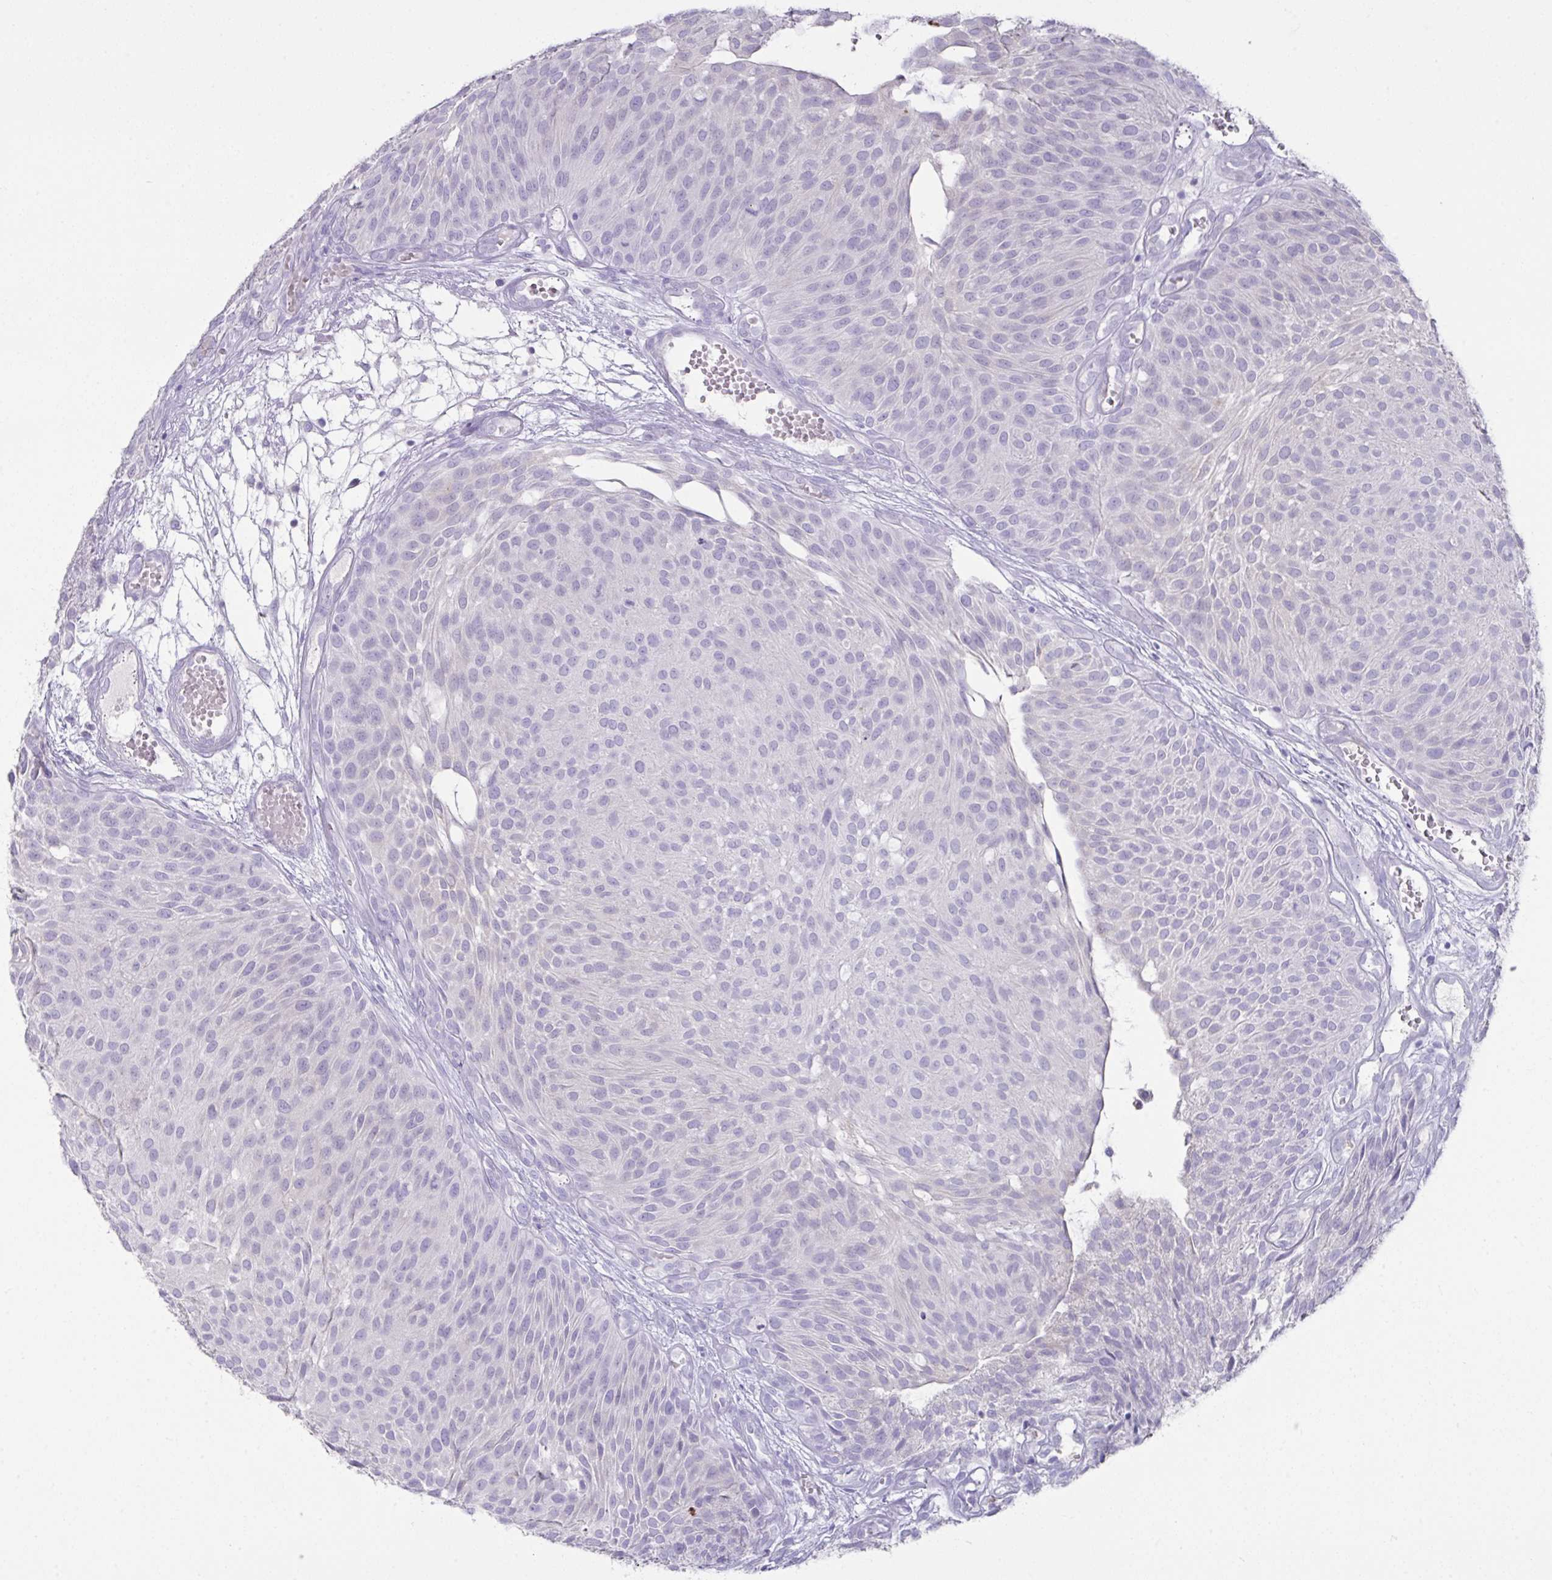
{"staining": {"intensity": "negative", "quantity": "none", "location": "none"}, "tissue": "urothelial cancer", "cell_type": "Tumor cells", "image_type": "cancer", "snomed": [{"axis": "morphology", "description": "Urothelial carcinoma, NOS"}, {"axis": "topography", "description": "Urinary bladder"}], "caption": "Tumor cells show no significant staining in urothelial cancer.", "gene": "PSCA", "patient": {"sex": "male", "age": 84}}